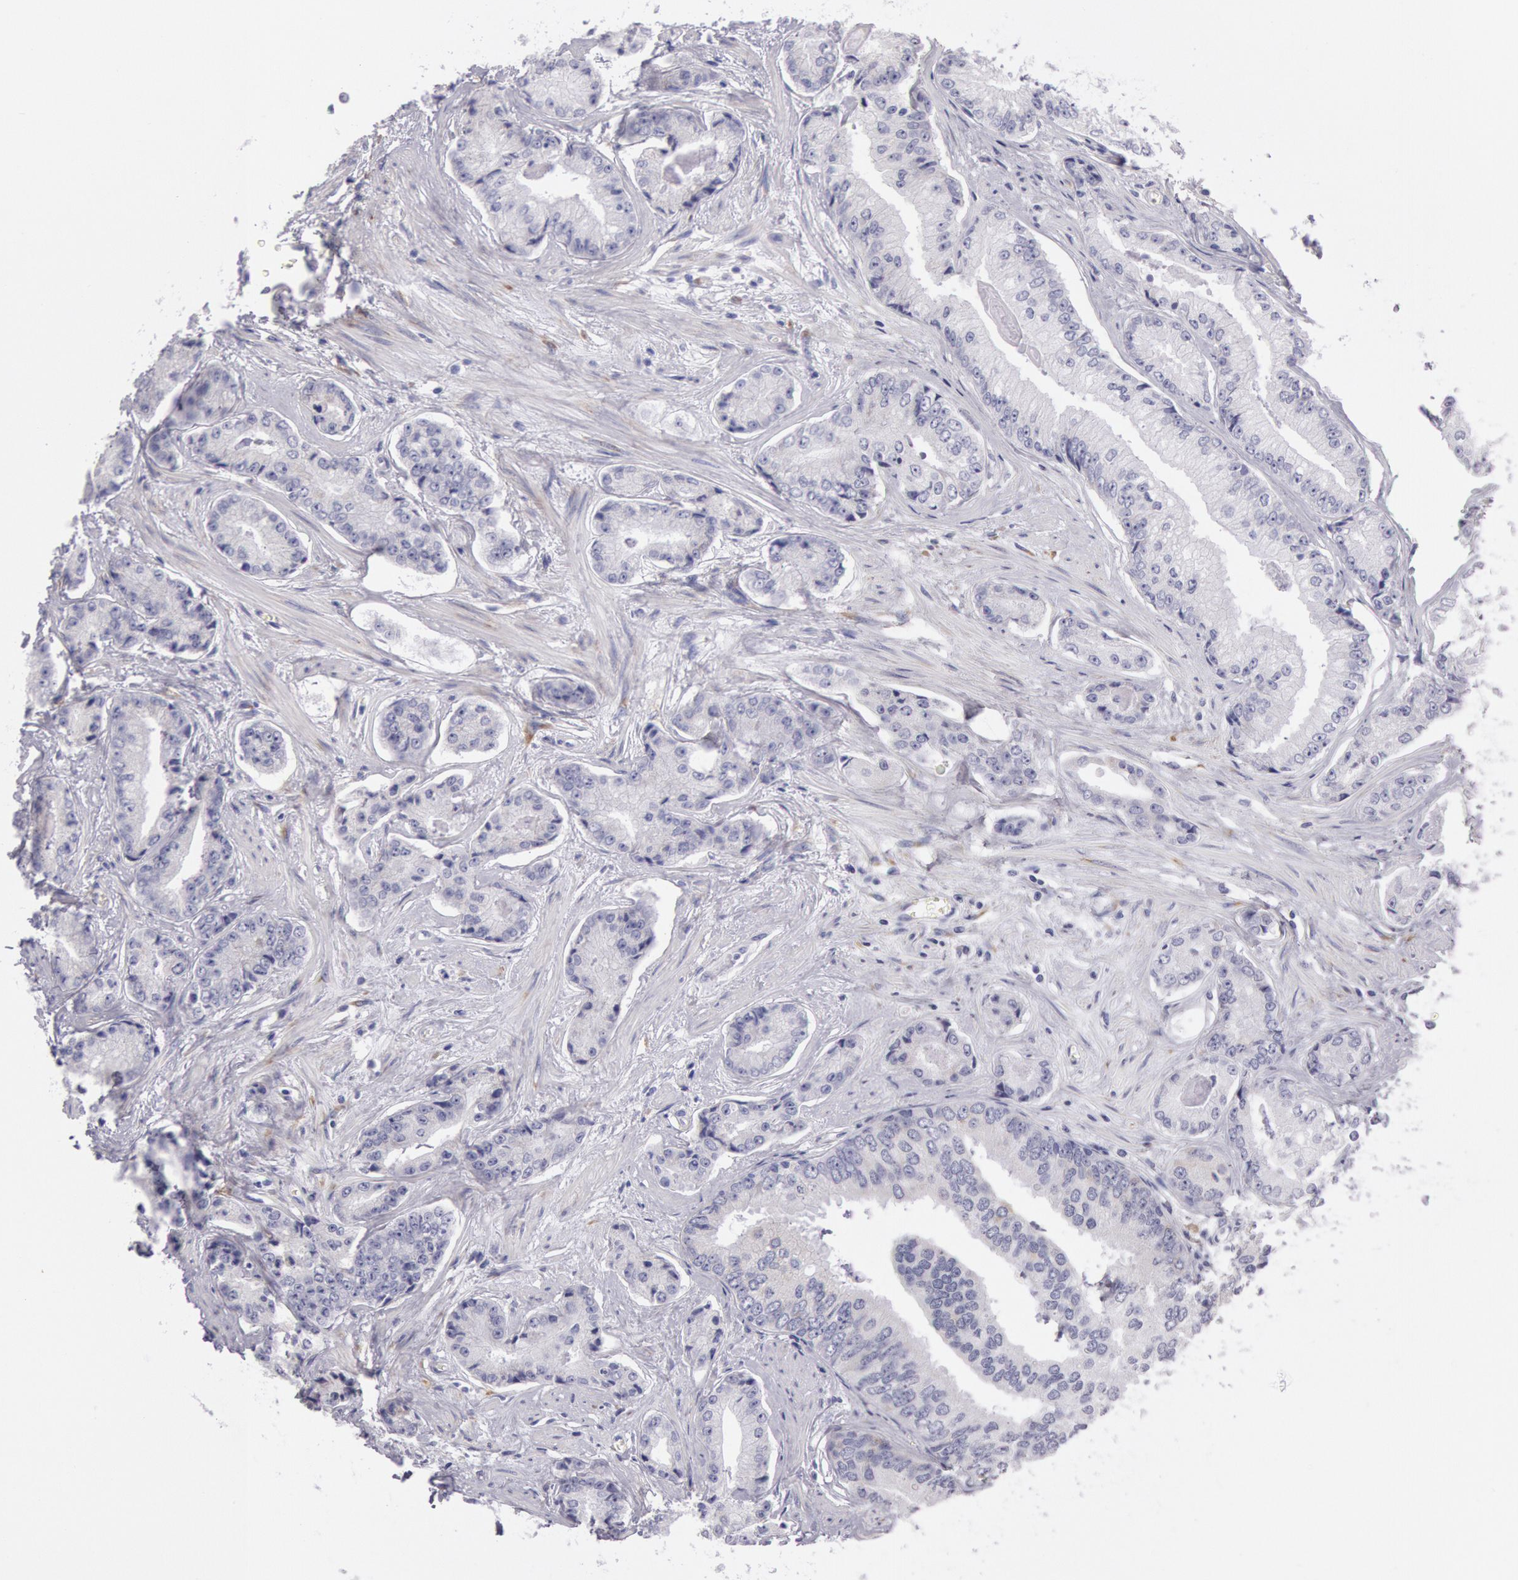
{"staining": {"intensity": "weak", "quantity": "<25%", "location": "cytoplasmic/membranous"}, "tissue": "prostate cancer", "cell_type": "Tumor cells", "image_type": "cancer", "snomed": [{"axis": "morphology", "description": "Adenocarcinoma, High grade"}, {"axis": "topography", "description": "Prostate"}], "caption": "Immunohistochemistry (IHC) histopathology image of neoplastic tissue: prostate cancer stained with DAB shows no significant protein expression in tumor cells.", "gene": "CIDEB", "patient": {"sex": "male", "age": 56}}